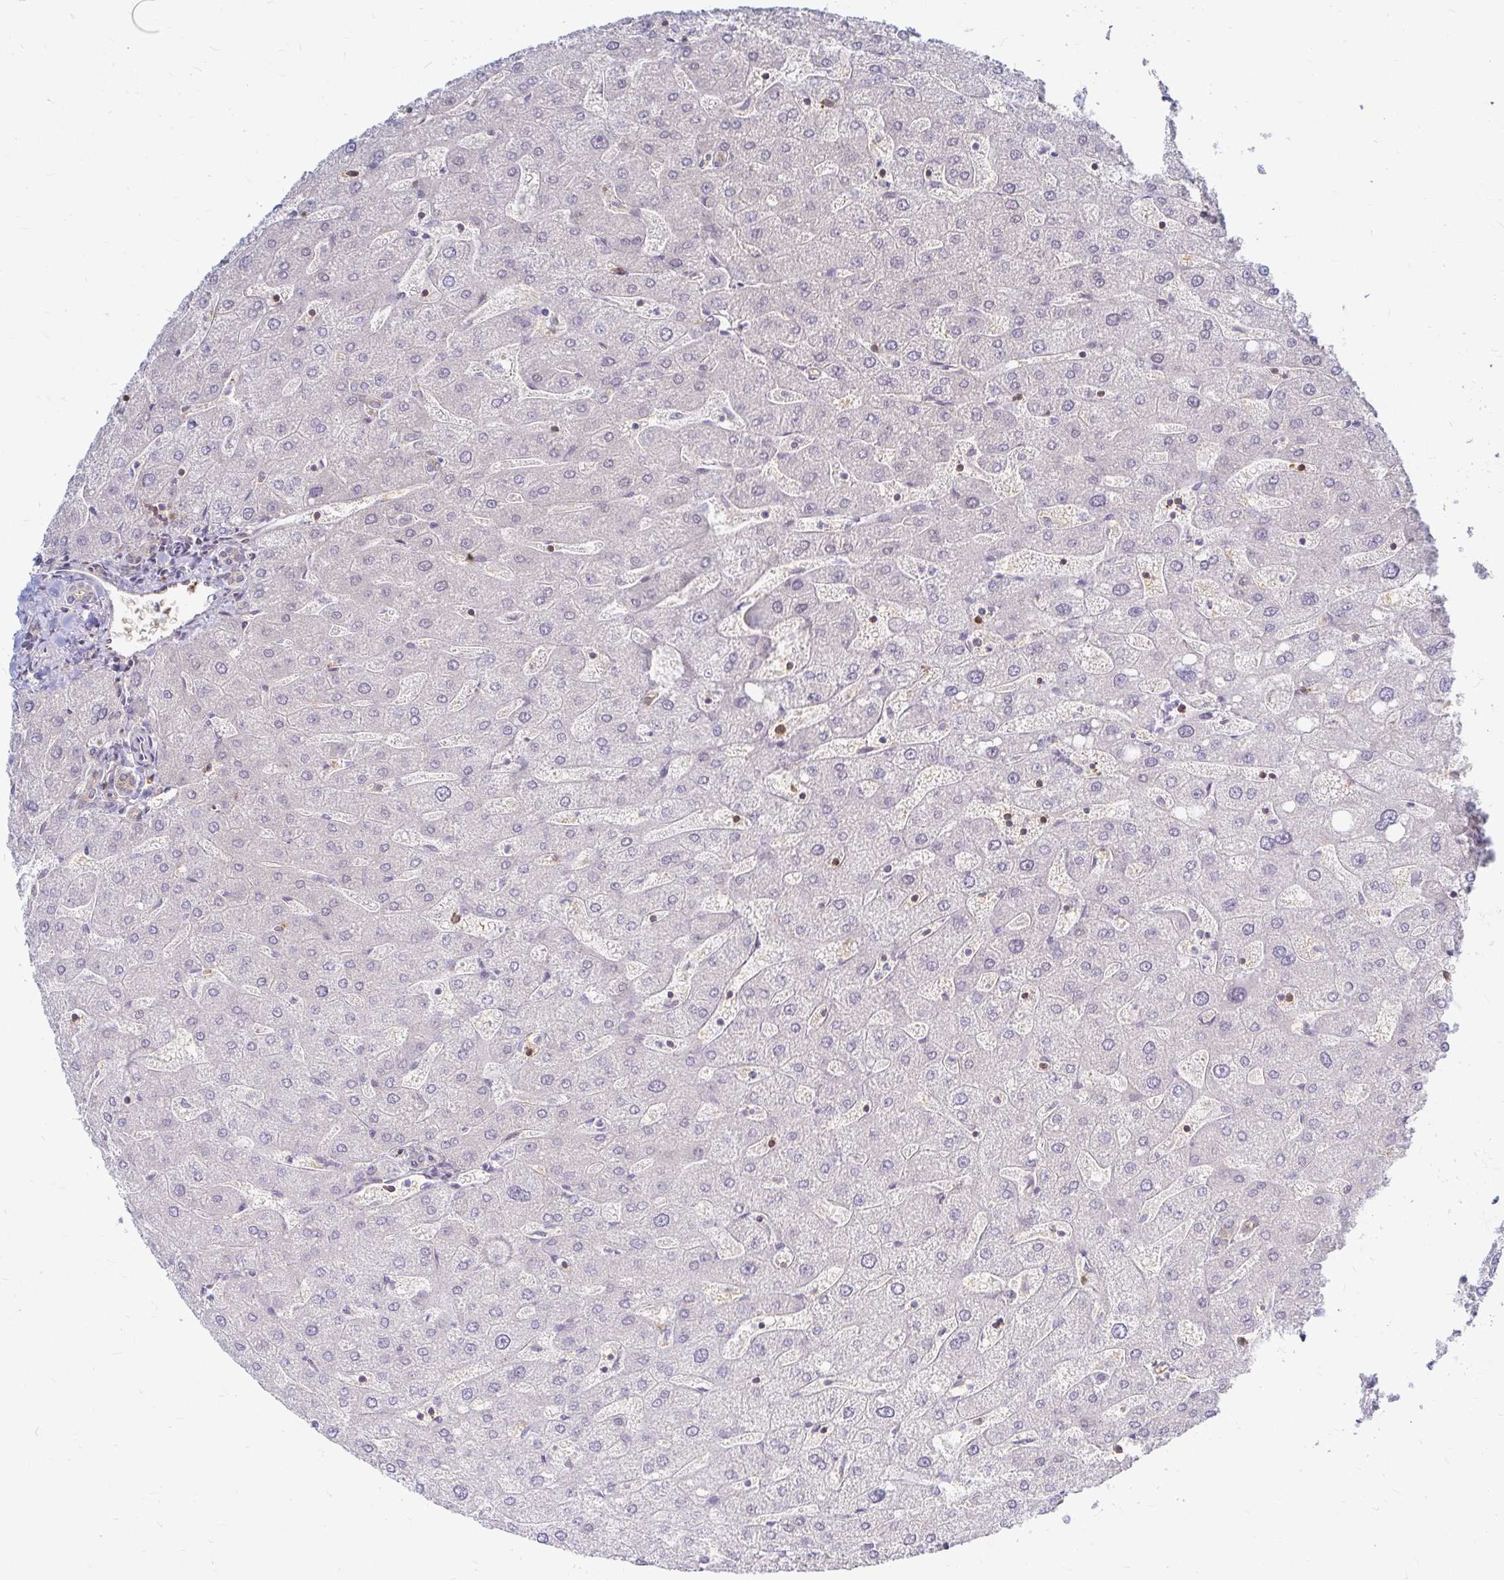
{"staining": {"intensity": "negative", "quantity": "none", "location": "none"}, "tissue": "liver", "cell_type": "Cholangiocytes", "image_type": "normal", "snomed": [{"axis": "morphology", "description": "Normal tissue, NOS"}, {"axis": "topography", "description": "Liver"}], "caption": "Cholangiocytes show no significant protein expression in normal liver. The staining was performed using DAB to visualize the protein expression in brown, while the nuclei were stained in blue with hematoxylin (Magnification: 20x).", "gene": "CAST", "patient": {"sex": "male", "age": 67}}